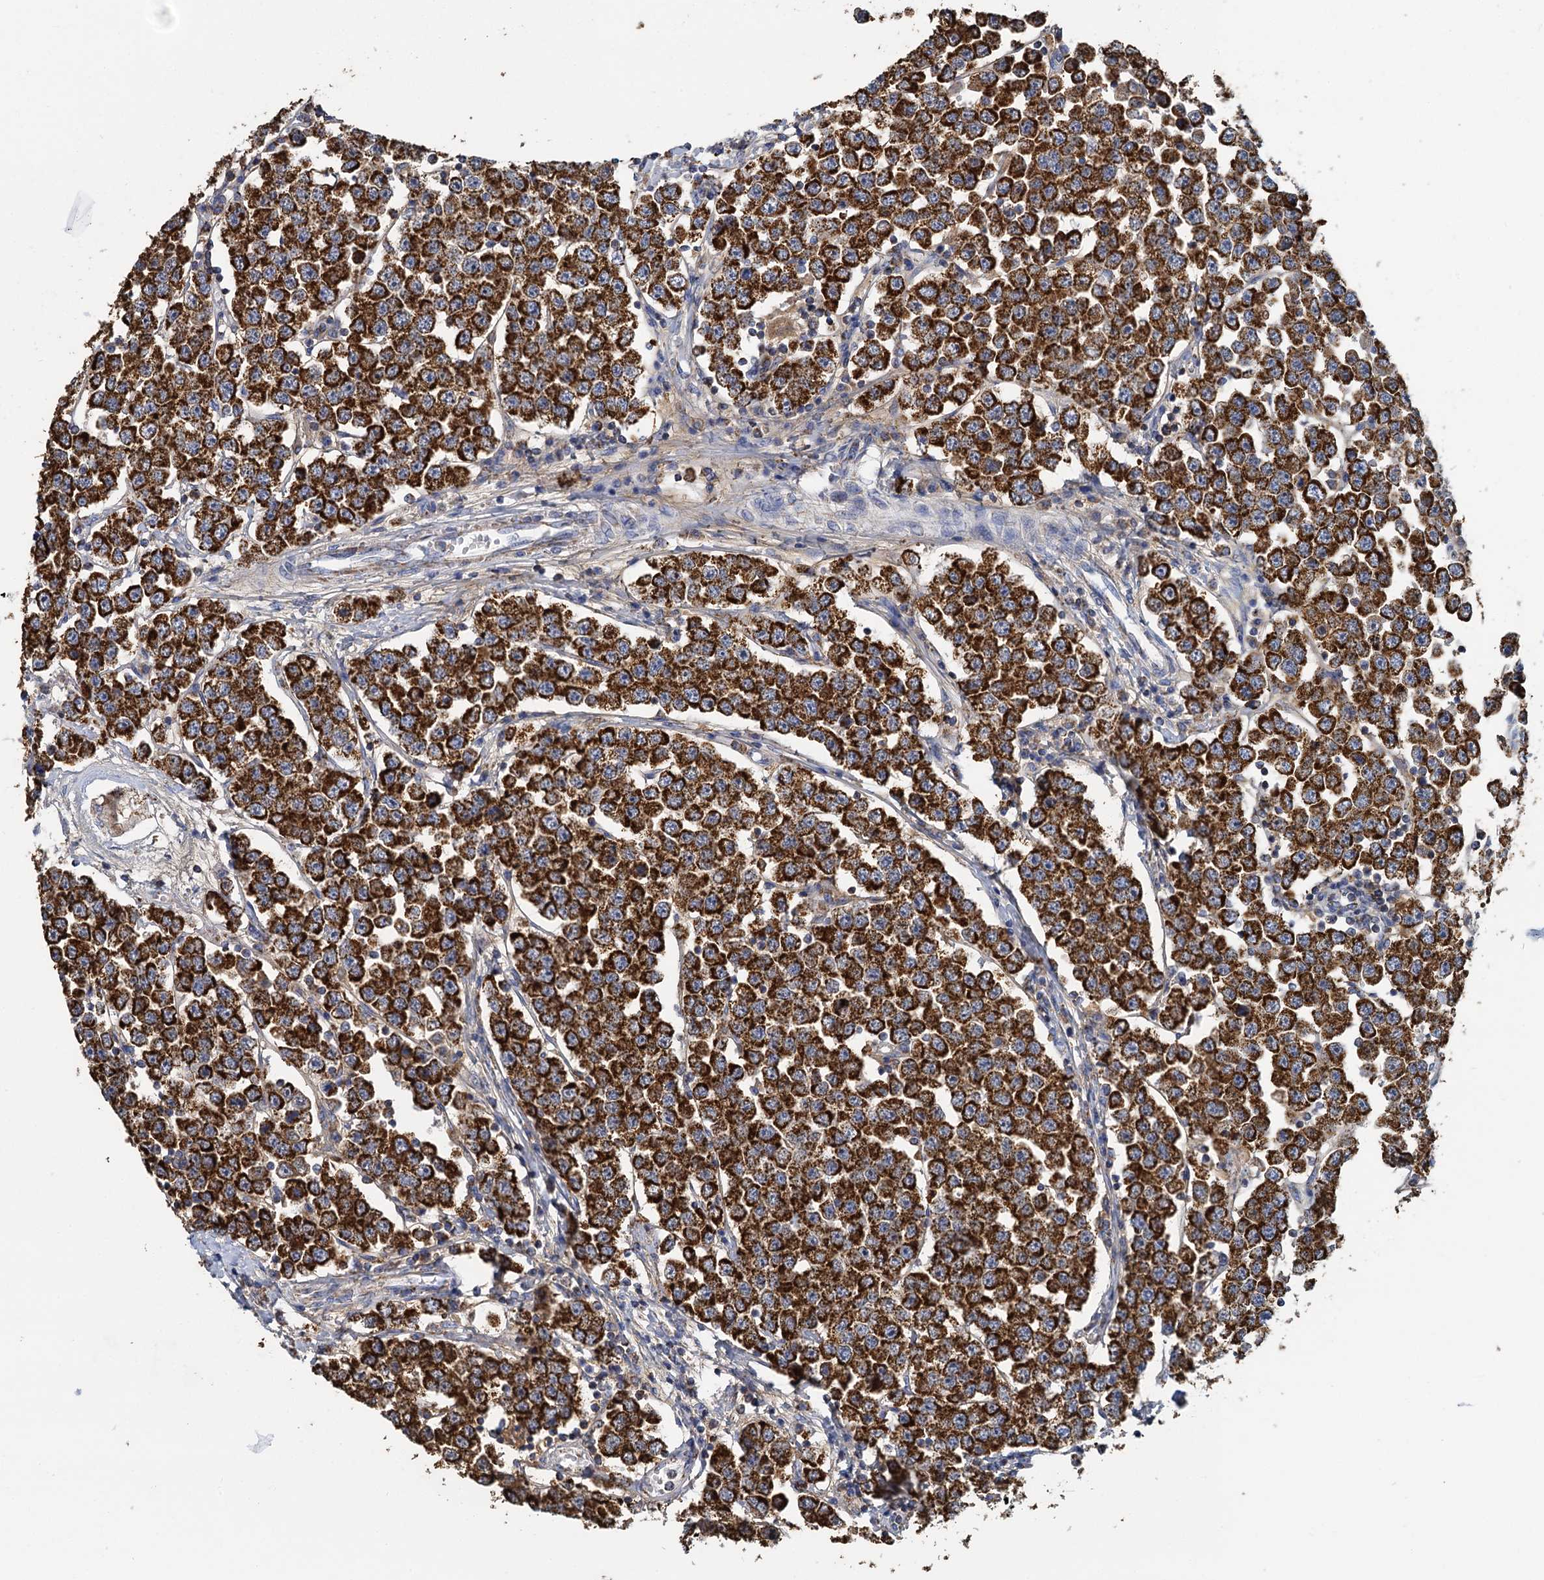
{"staining": {"intensity": "strong", "quantity": ">75%", "location": "cytoplasmic/membranous"}, "tissue": "testis cancer", "cell_type": "Tumor cells", "image_type": "cancer", "snomed": [{"axis": "morphology", "description": "Seminoma, NOS"}, {"axis": "topography", "description": "Testis"}], "caption": "A high-resolution micrograph shows immunohistochemistry (IHC) staining of seminoma (testis), which demonstrates strong cytoplasmic/membranous staining in about >75% of tumor cells.", "gene": "CCP110", "patient": {"sex": "male", "age": 28}}